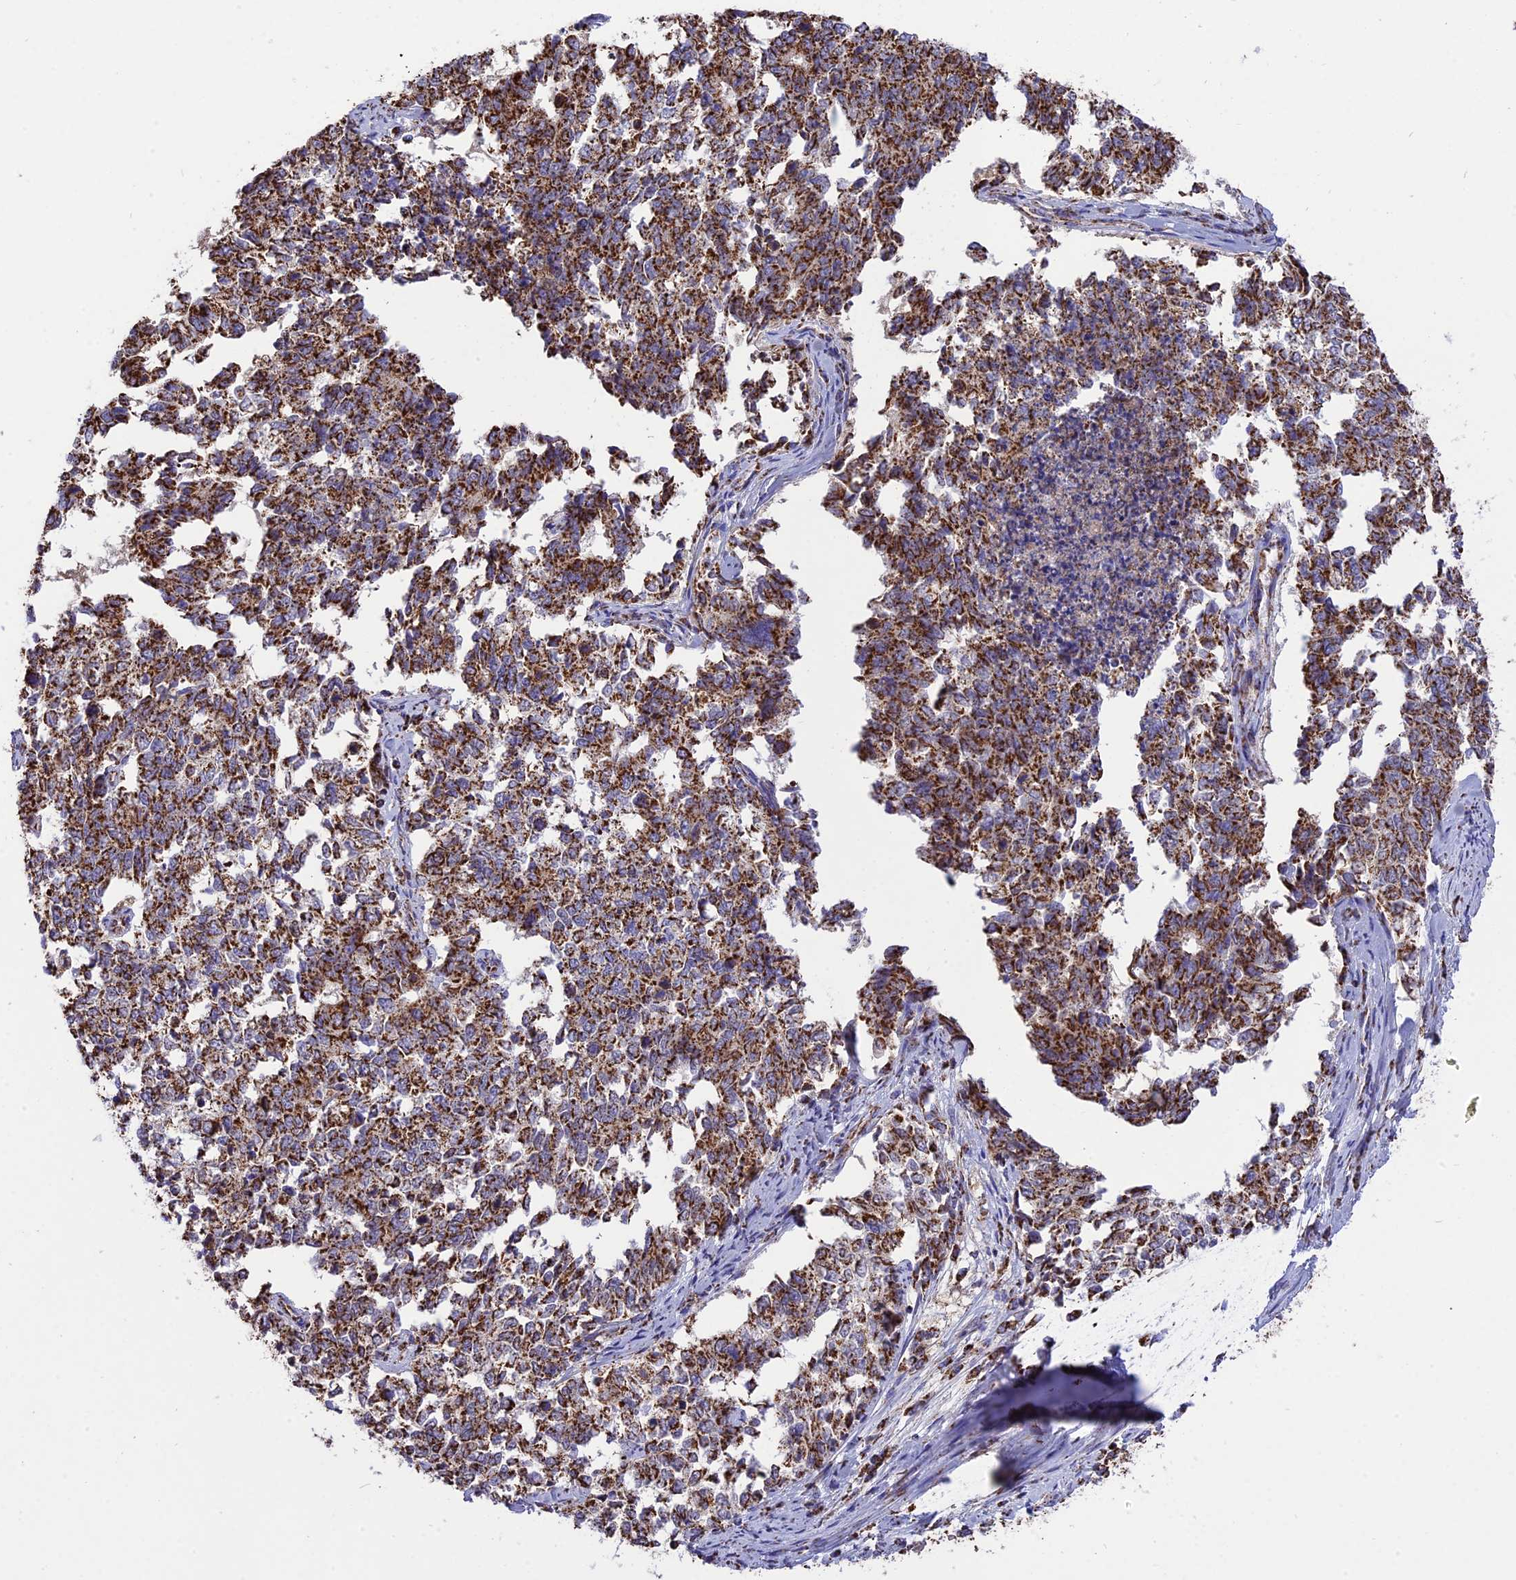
{"staining": {"intensity": "strong", "quantity": ">75%", "location": "cytoplasmic/membranous"}, "tissue": "cervical cancer", "cell_type": "Tumor cells", "image_type": "cancer", "snomed": [{"axis": "morphology", "description": "Squamous cell carcinoma, NOS"}, {"axis": "topography", "description": "Cervix"}], "caption": "Immunohistochemistry image of neoplastic tissue: cervical cancer (squamous cell carcinoma) stained using IHC demonstrates high levels of strong protein expression localized specifically in the cytoplasmic/membranous of tumor cells, appearing as a cytoplasmic/membranous brown color.", "gene": "TTC4", "patient": {"sex": "female", "age": 63}}